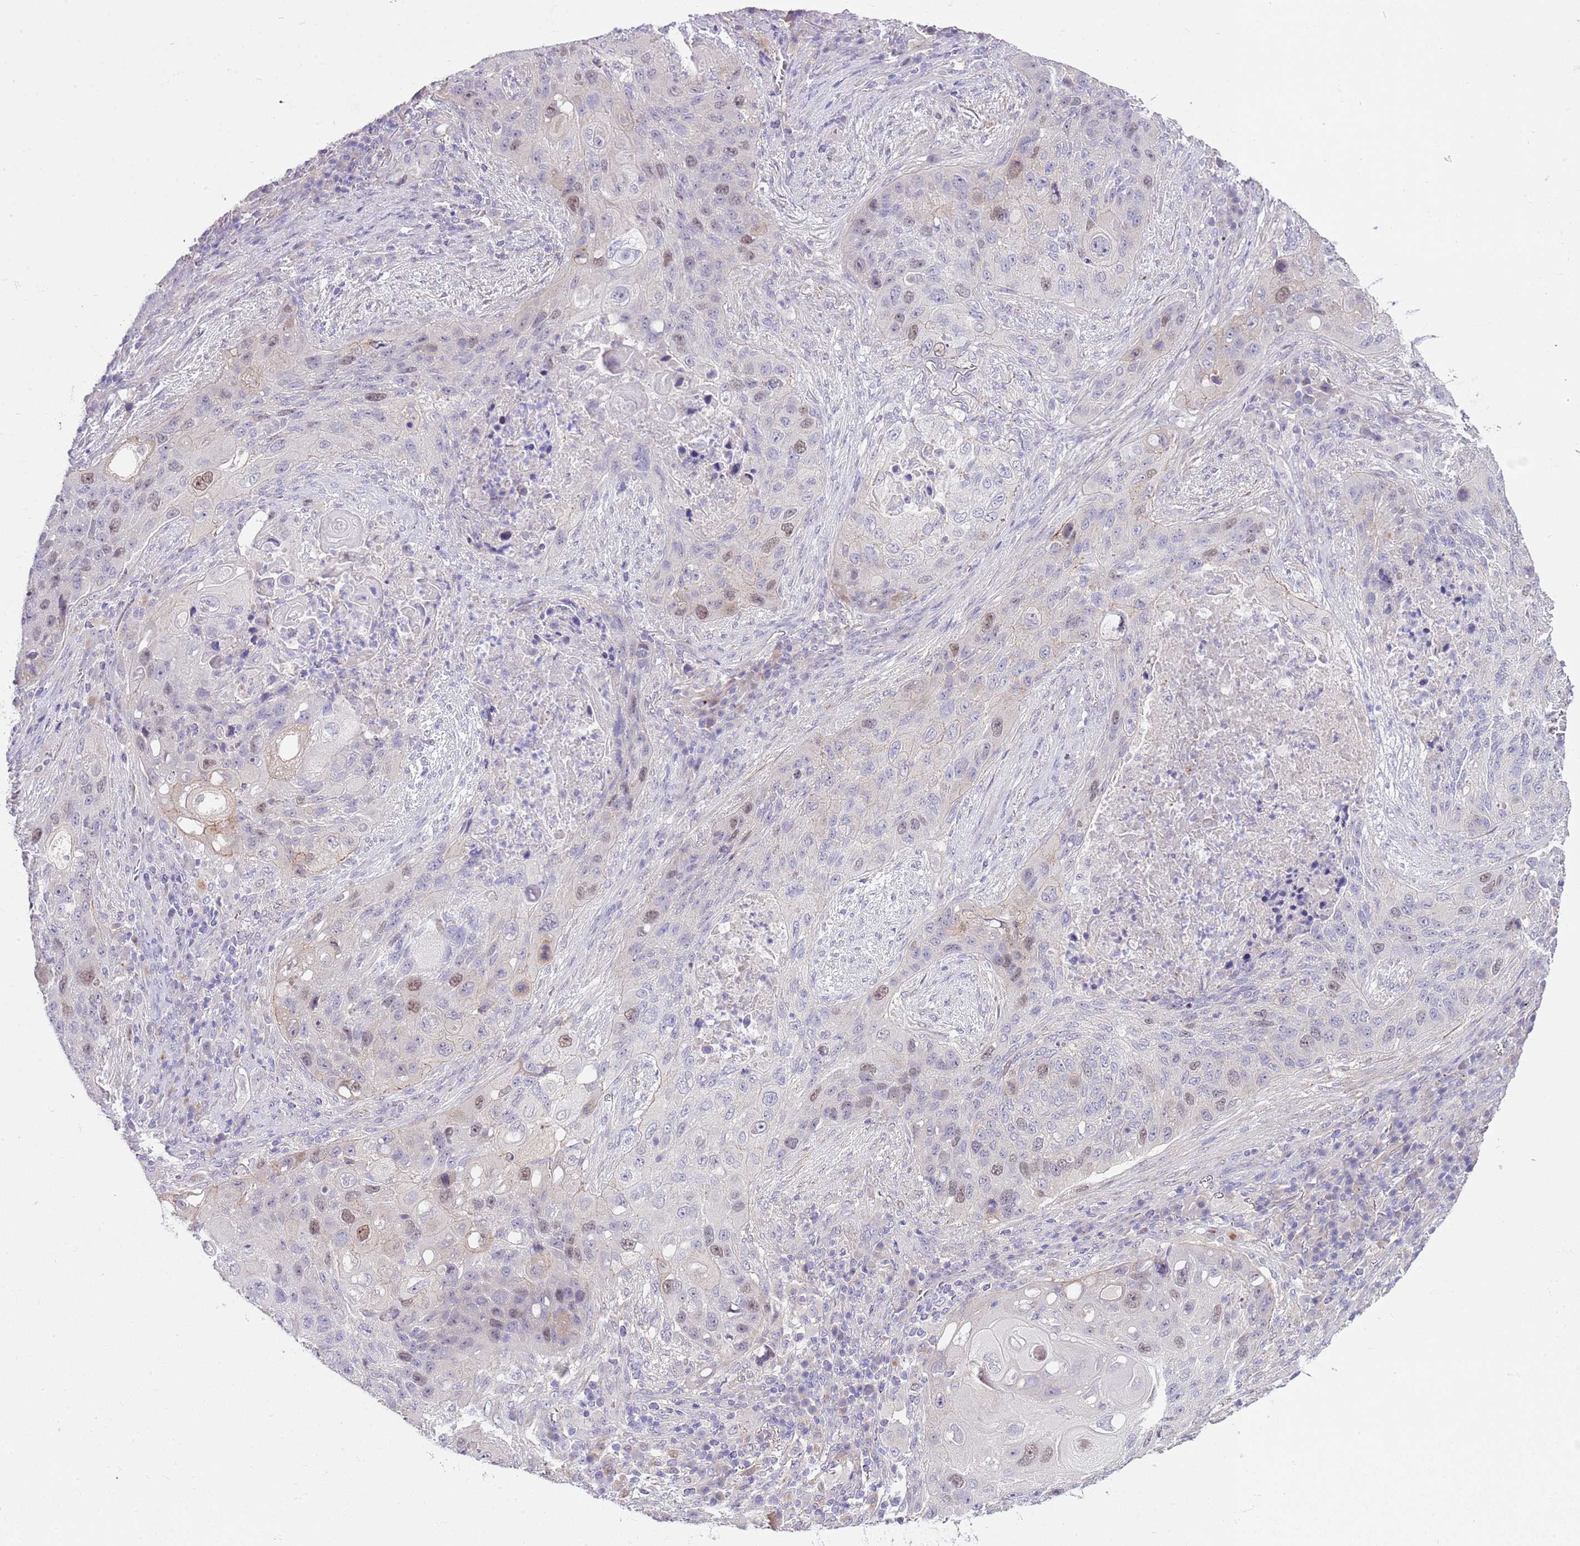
{"staining": {"intensity": "weak", "quantity": "25%-75%", "location": "nuclear"}, "tissue": "lung cancer", "cell_type": "Tumor cells", "image_type": "cancer", "snomed": [{"axis": "morphology", "description": "Squamous cell carcinoma, NOS"}, {"axis": "topography", "description": "Lung"}], "caption": "This photomicrograph shows IHC staining of lung squamous cell carcinoma, with low weak nuclear expression in about 25%-75% of tumor cells.", "gene": "FBRSL1", "patient": {"sex": "female", "age": 63}}